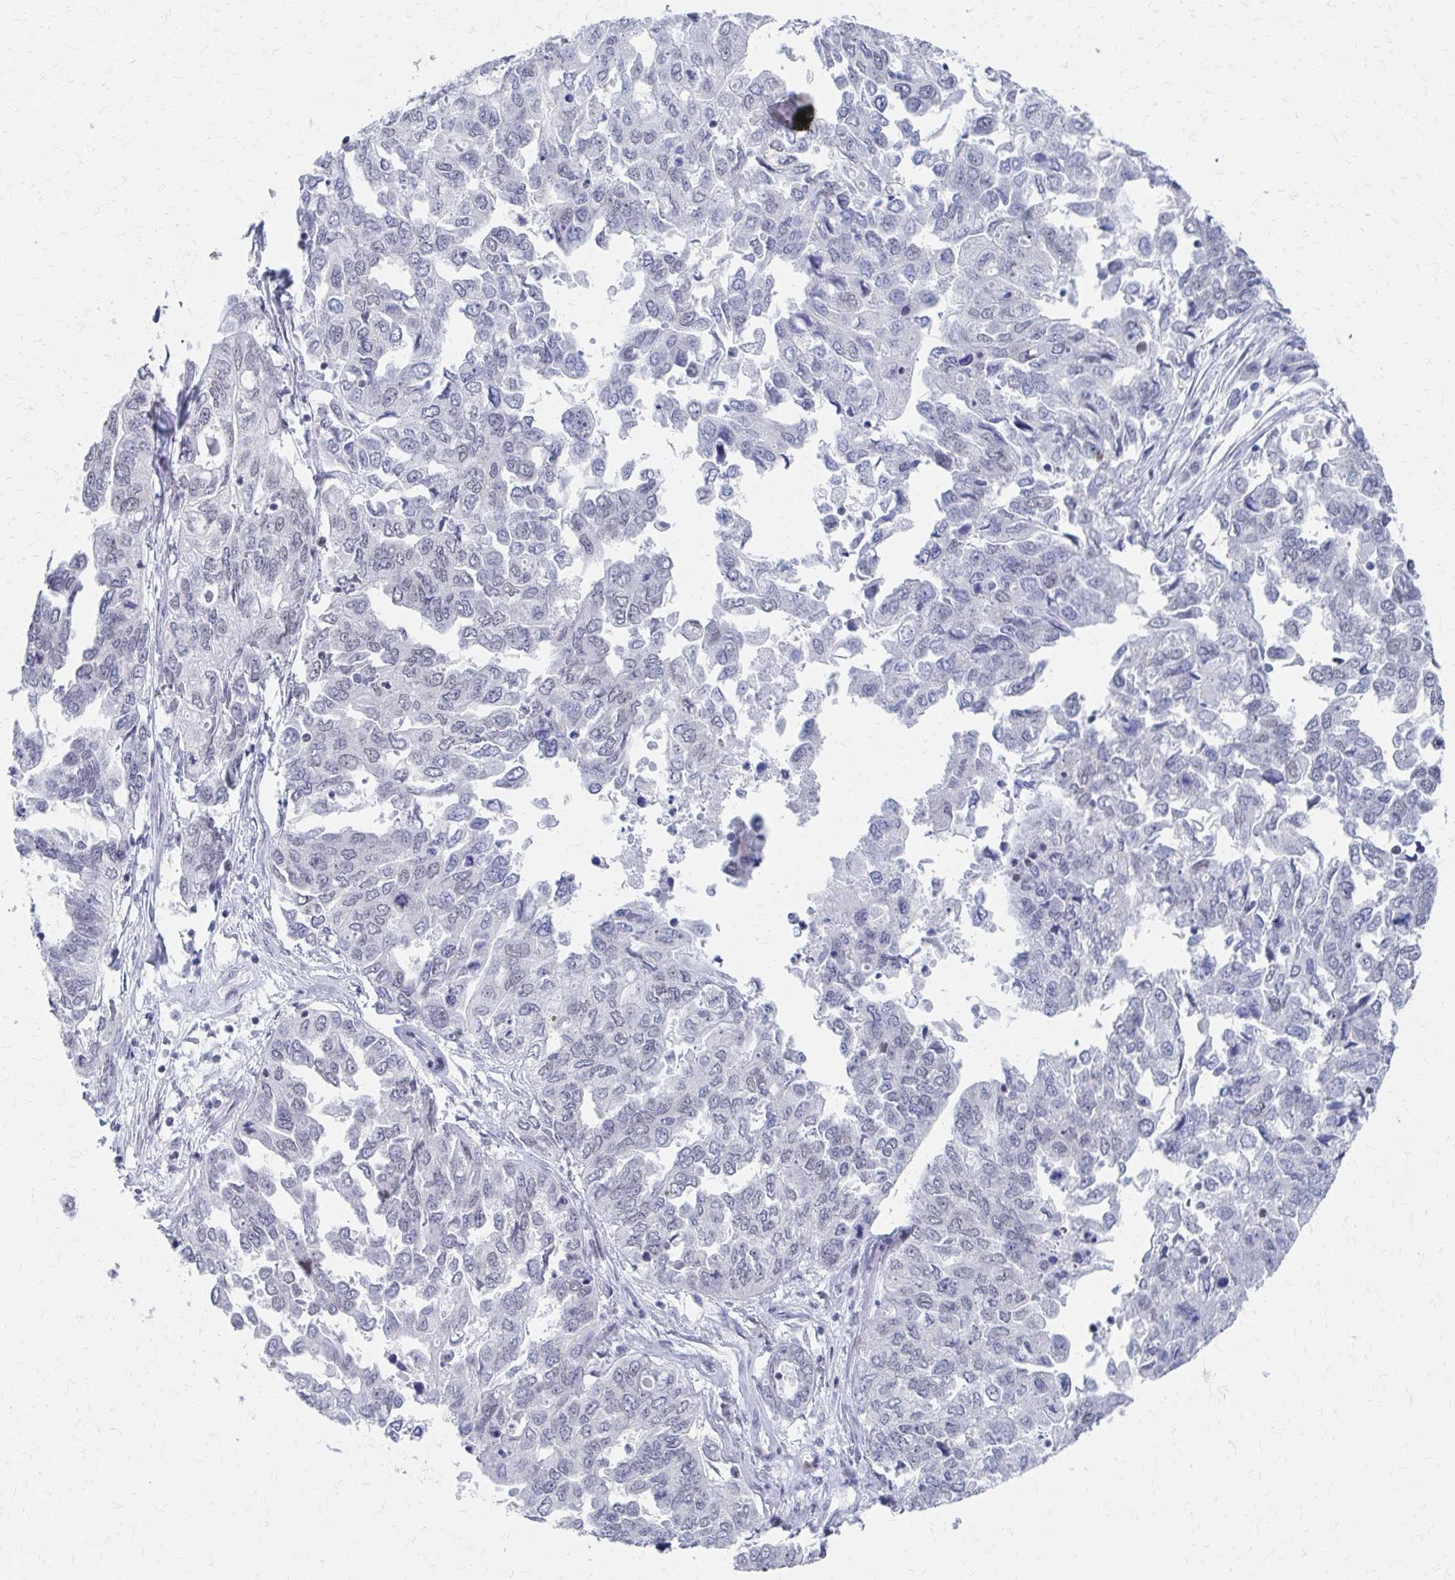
{"staining": {"intensity": "negative", "quantity": "none", "location": "none"}, "tissue": "ovarian cancer", "cell_type": "Tumor cells", "image_type": "cancer", "snomed": [{"axis": "morphology", "description": "Cystadenocarcinoma, serous, NOS"}, {"axis": "topography", "description": "Ovary"}], "caption": "Immunohistochemistry photomicrograph of human ovarian cancer stained for a protein (brown), which reveals no positivity in tumor cells.", "gene": "CDIN1", "patient": {"sex": "female", "age": 53}}